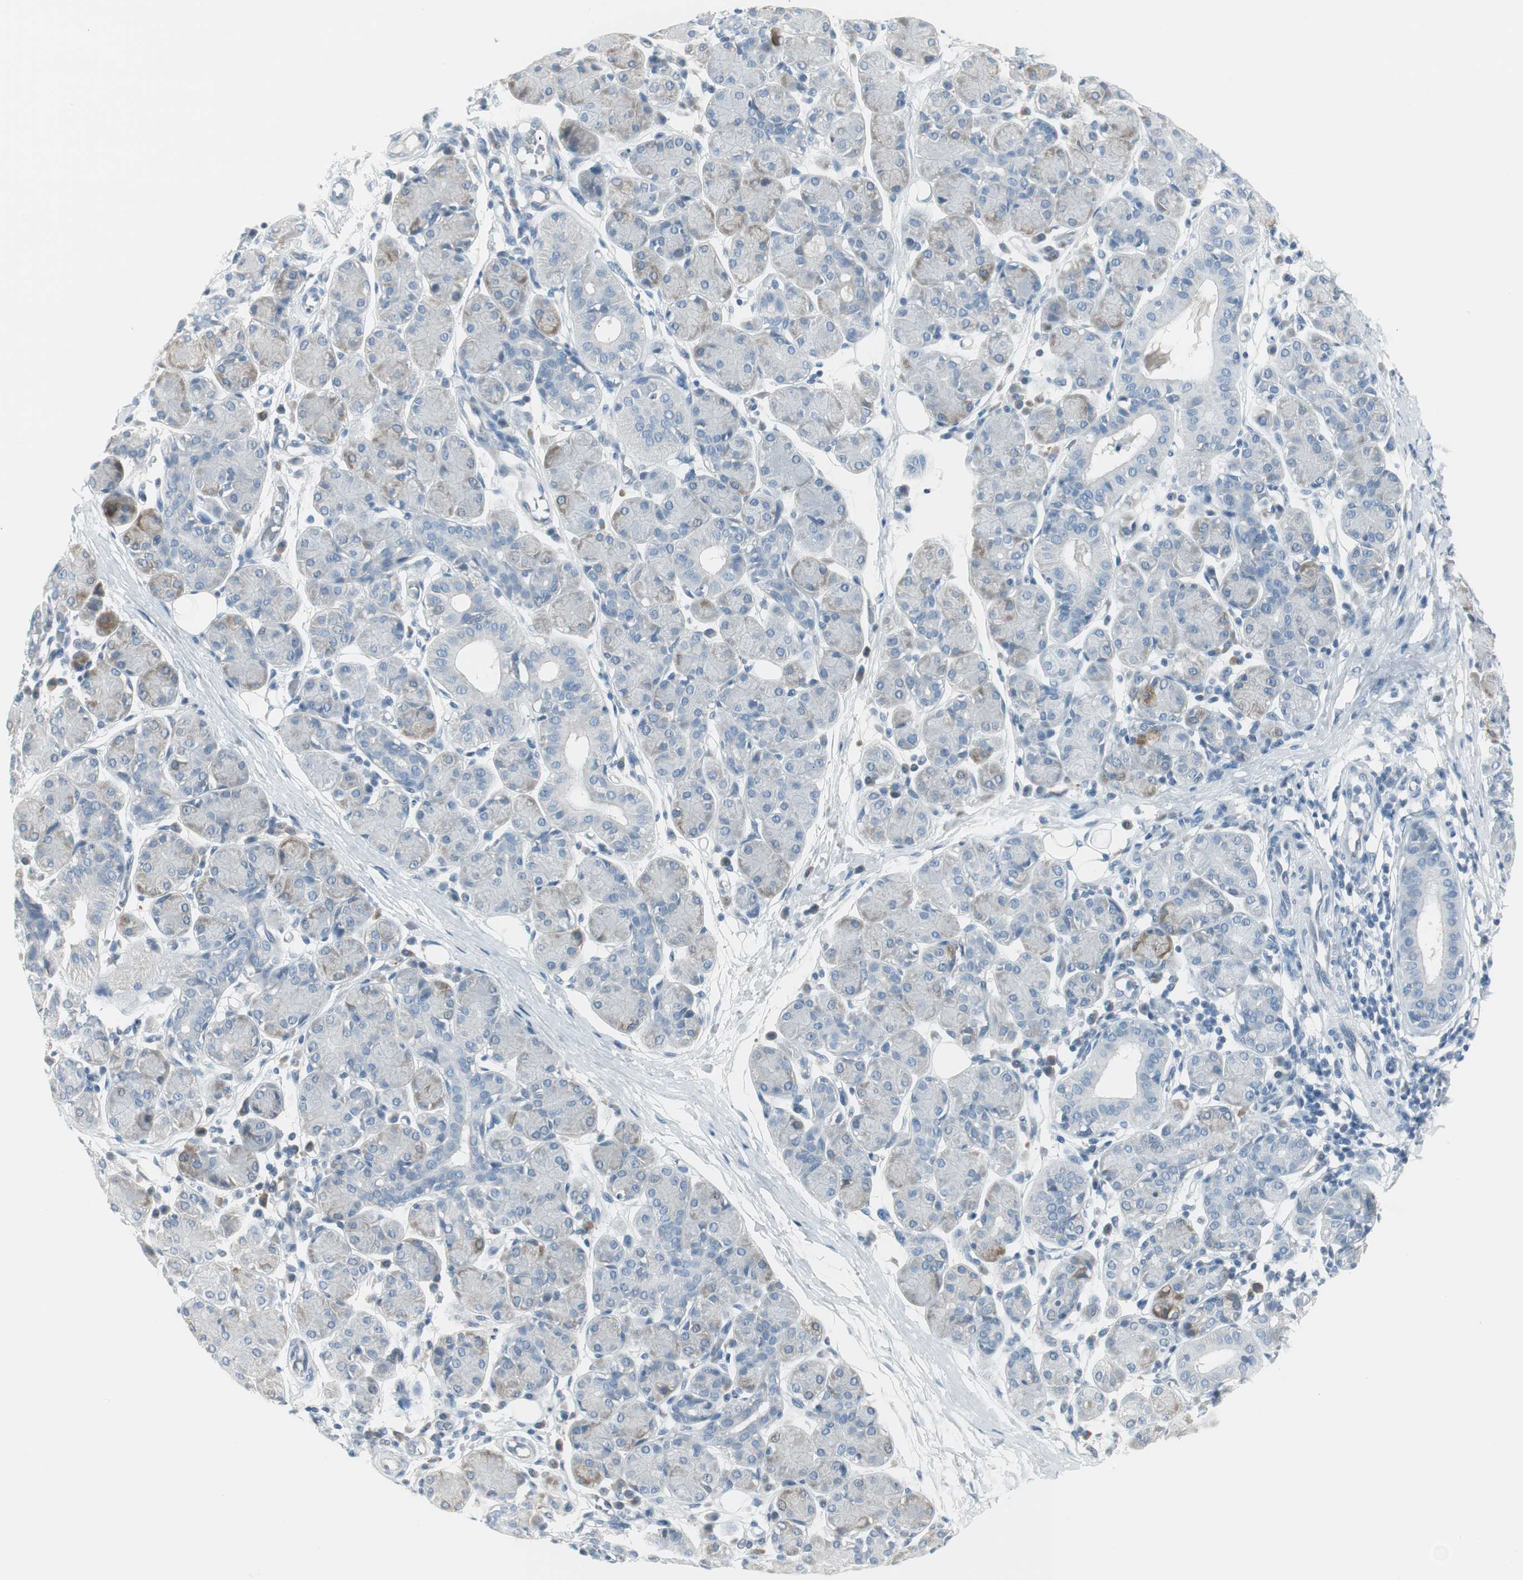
{"staining": {"intensity": "weak", "quantity": "<25%", "location": "cytoplasmic/membranous"}, "tissue": "salivary gland", "cell_type": "Glandular cells", "image_type": "normal", "snomed": [{"axis": "morphology", "description": "Normal tissue, NOS"}, {"axis": "morphology", "description": "Inflammation, NOS"}, {"axis": "topography", "description": "Lymph node"}, {"axis": "topography", "description": "Salivary gland"}], "caption": "Glandular cells are negative for protein expression in benign human salivary gland. (Immunohistochemistry, brightfield microscopy, high magnification).", "gene": "AGR2", "patient": {"sex": "male", "age": 3}}